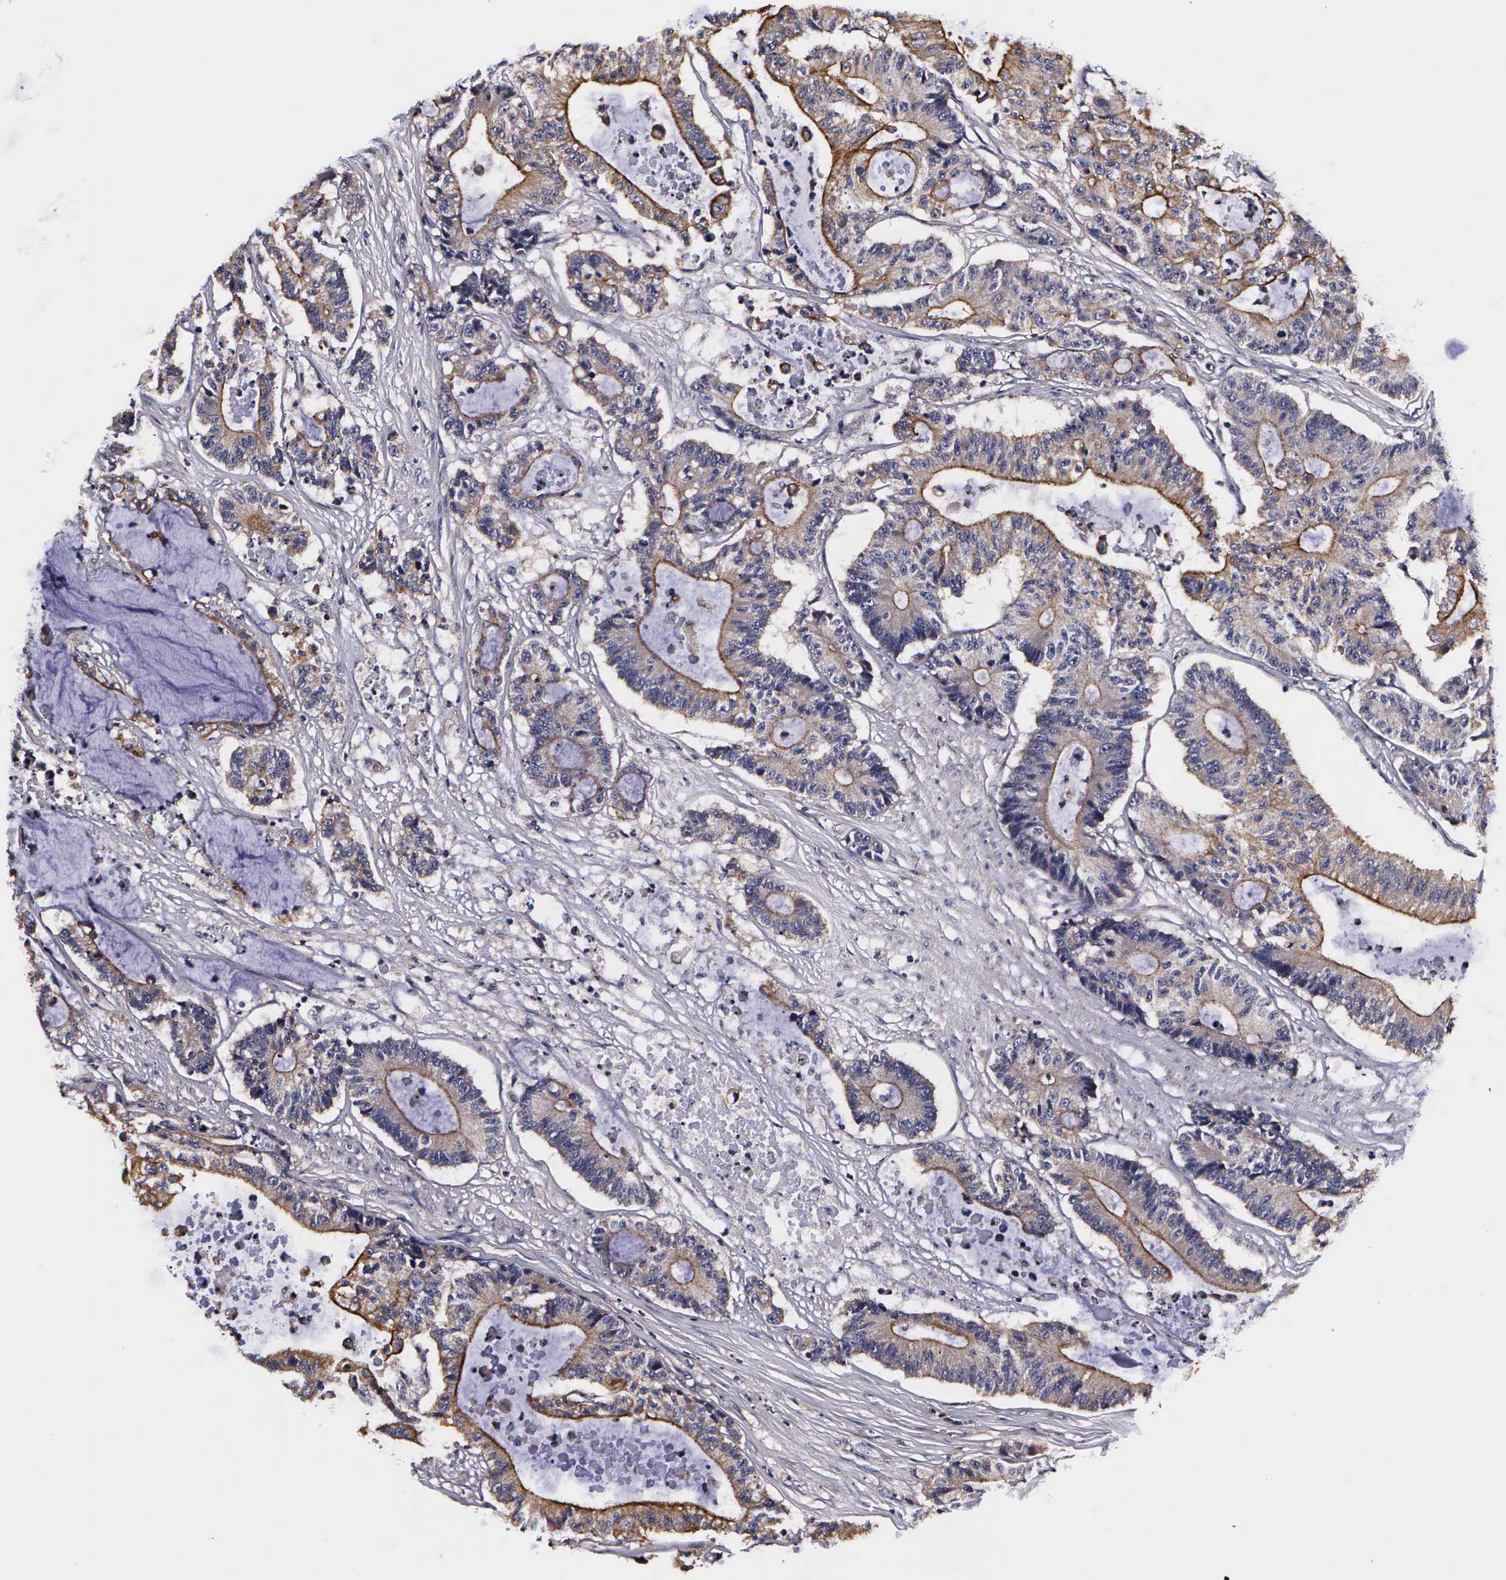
{"staining": {"intensity": "weak", "quantity": ">75%", "location": "cytoplasmic/membranous"}, "tissue": "colorectal cancer", "cell_type": "Tumor cells", "image_type": "cancer", "snomed": [{"axis": "morphology", "description": "Adenocarcinoma, NOS"}, {"axis": "topography", "description": "Colon"}], "caption": "This is a micrograph of immunohistochemistry staining of colorectal cancer (adenocarcinoma), which shows weak staining in the cytoplasmic/membranous of tumor cells.", "gene": "PSMA3", "patient": {"sex": "female", "age": 84}}